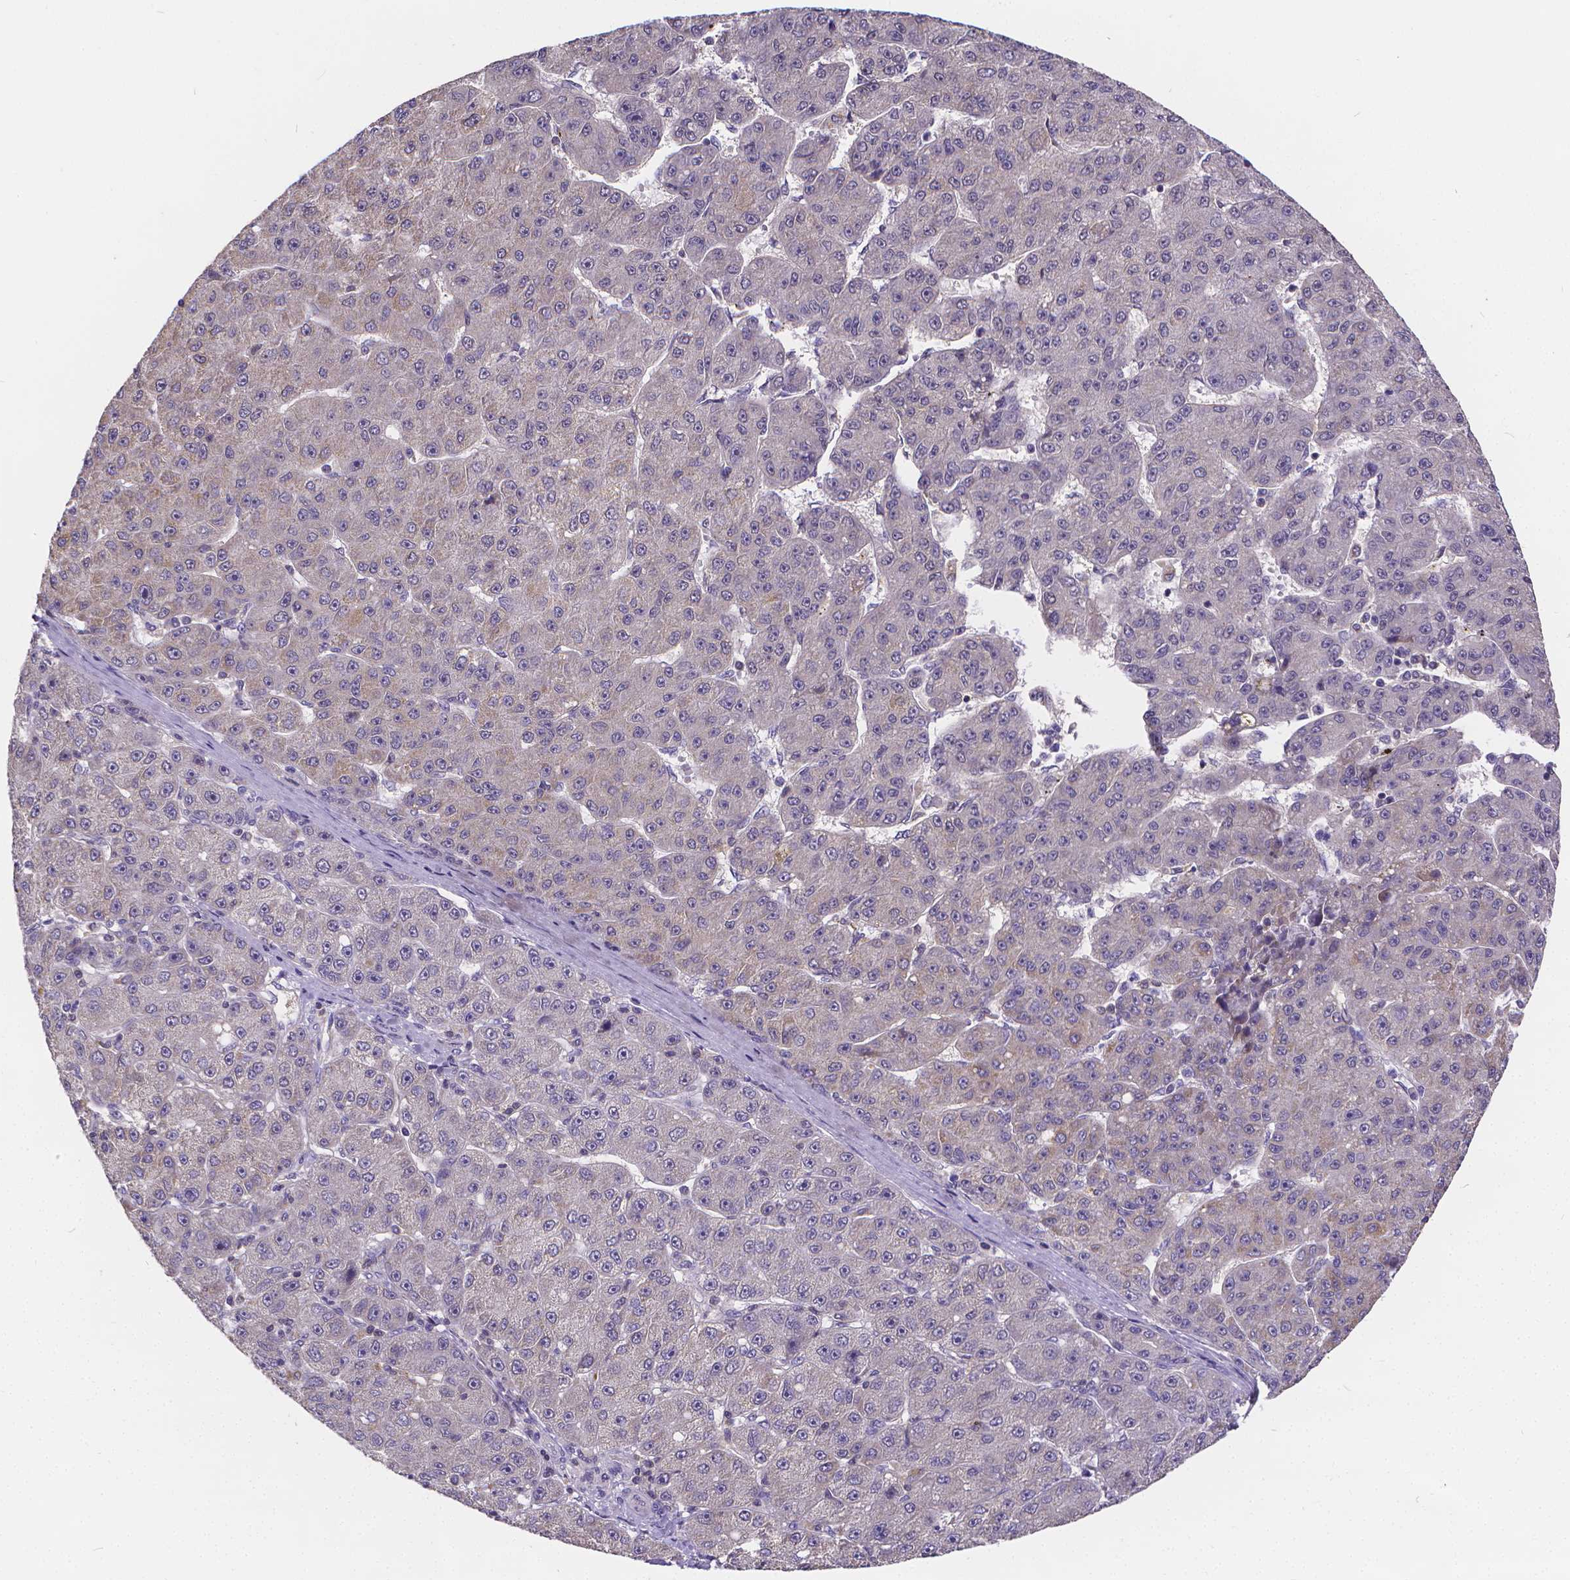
{"staining": {"intensity": "negative", "quantity": "none", "location": "none"}, "tissue": "liver cancer", "cell_type": "Tumor cells", "image_type": "cancer", "snomed": [{"axis": "morphology", "description": "Carcinoma, Hepatocellular, NOS"}, {"axis": "topography", "description": "Liver"}], "caption": "This is a histopathology image of immunohistochemistry (IHC) staining of liver cancer, which shows no staining in tumor cells.", "gene": "GLRB", "patient": {"sex": "male", "age": 67}}